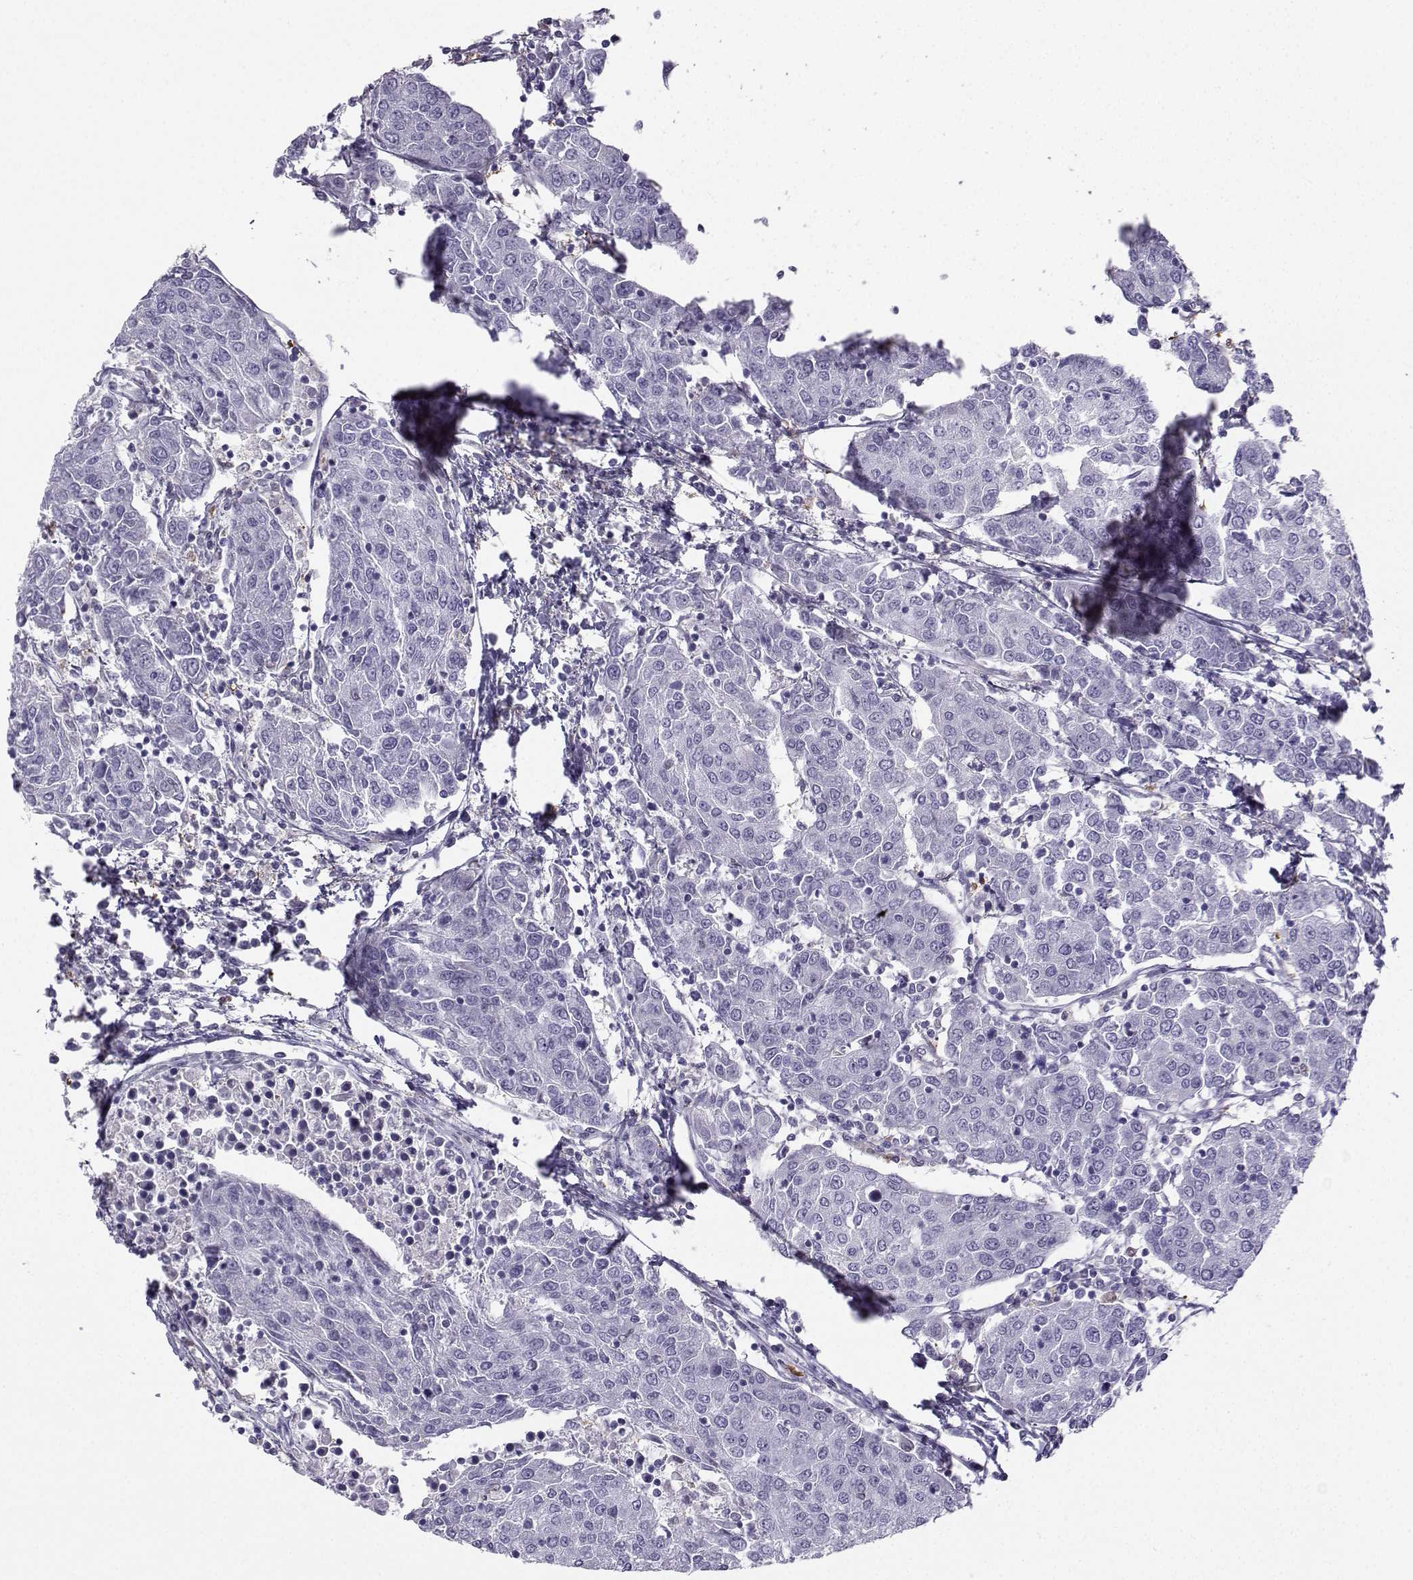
{"staining": {"intensity": "negative", "quantity": "none", "location": "none"}, "tissue": "urothelial cancer", "cell_type": "Tumor cells", "image_type": "cancer", "snomed": [{"axis": "morphology", "description": "Urothelial carcinoma, High grade"}, {"axis": "topography", "description": "Urinary bladder"}], "caption": "Tumor cells are negative for brown protein staining in urothelial cancer.", "gene": "DCLK3", "patient": {"sex": "female", "age": 85}}